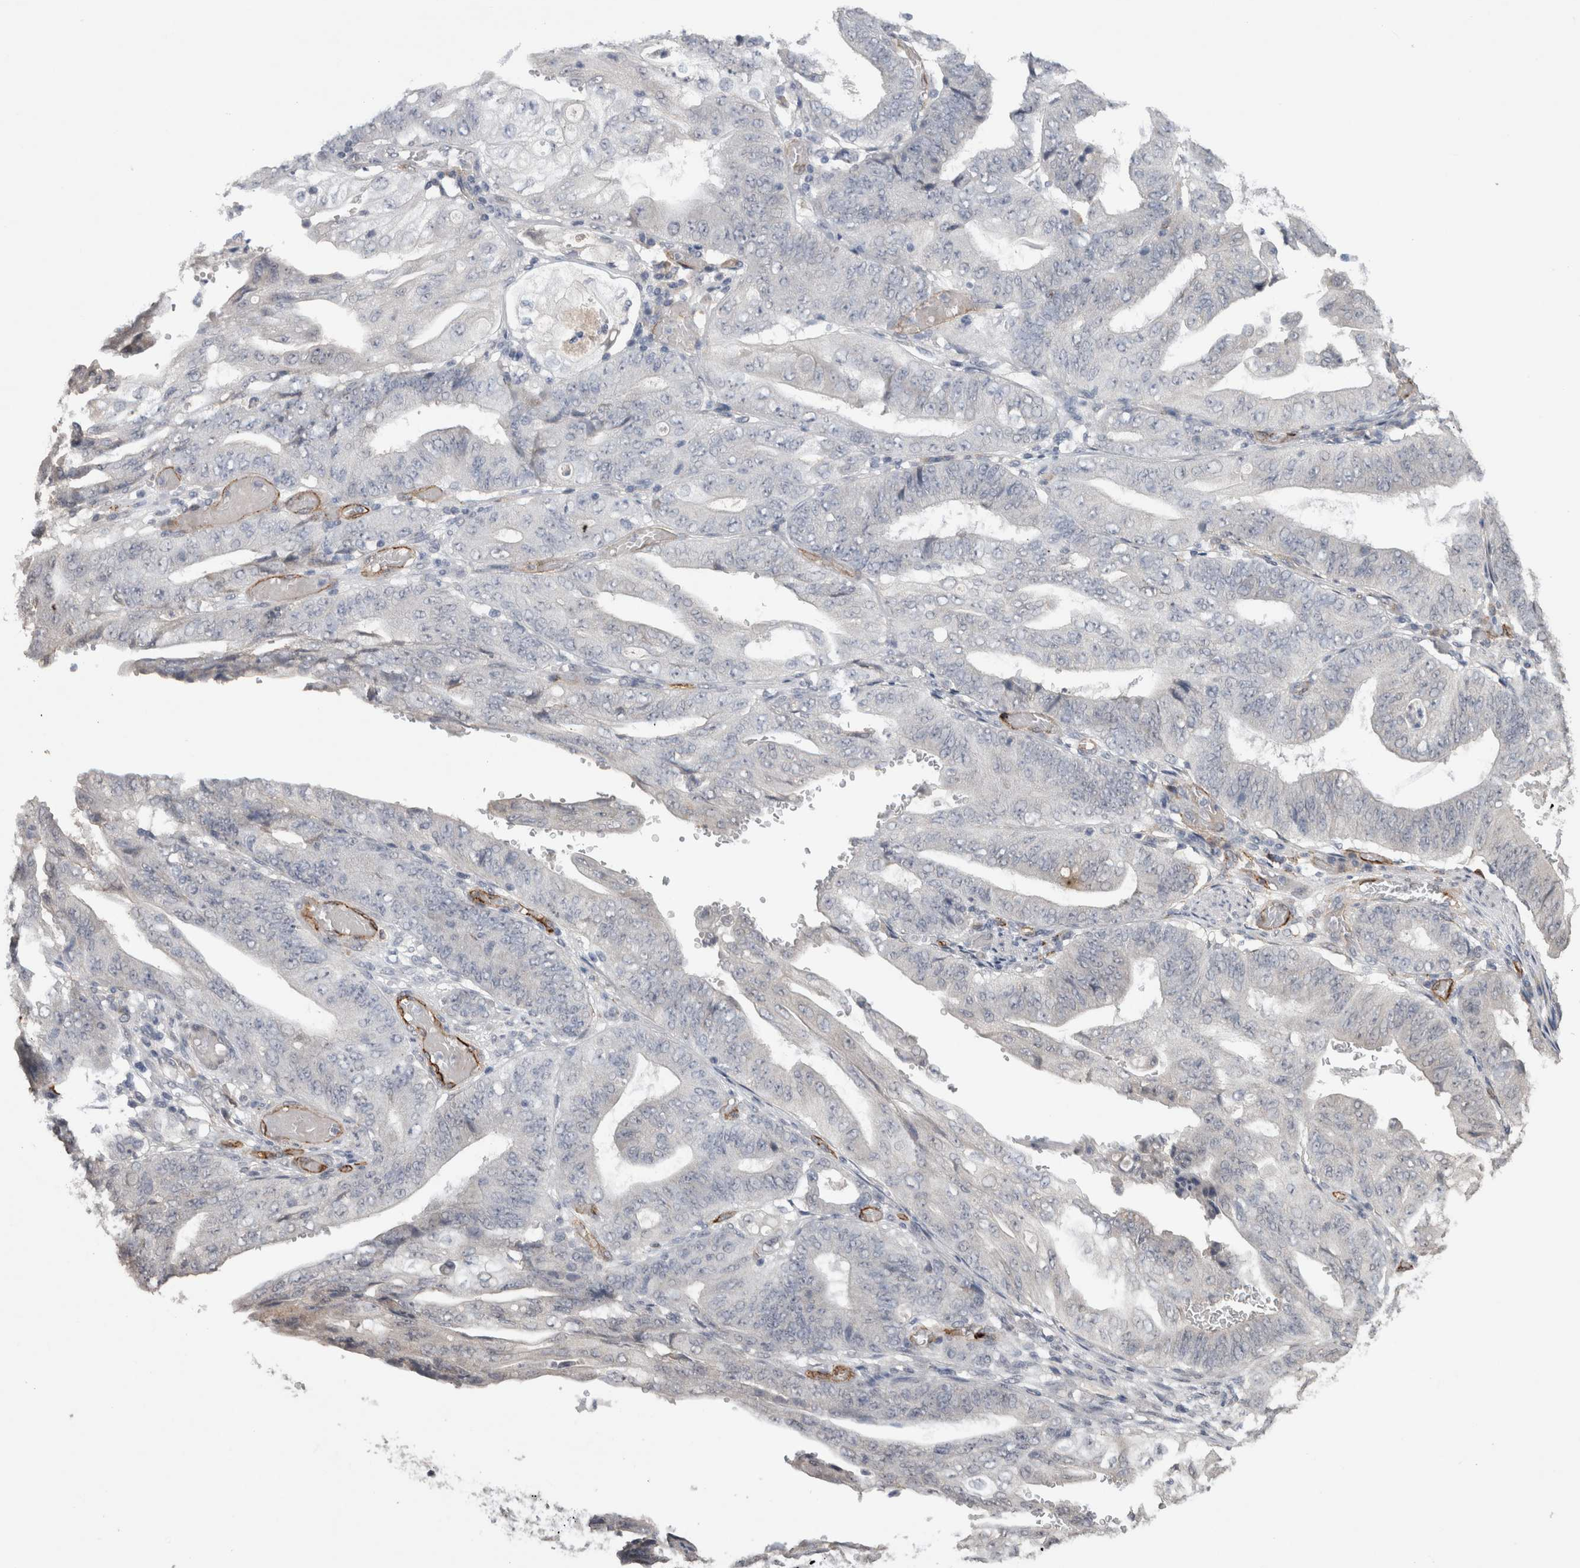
{"staining": {"intensity": "negative", "quantity": "none", "location": "none"}, "tissue": "stomach cancer", "cell_type": "Tumor cells", "image_type": "cancer", "snomed": [{"axis": "morphology", "description": "Adenocarcinoma, NOS"}, {"axis": "topography", "description": "Stomach"}], "caption": "Immunohistochemical staining of adenocarcinoma (stomach) reveals no significant expression in tumor cells.", "gene": "CDH13", "patient": {"sex": "female", "age": 73}}